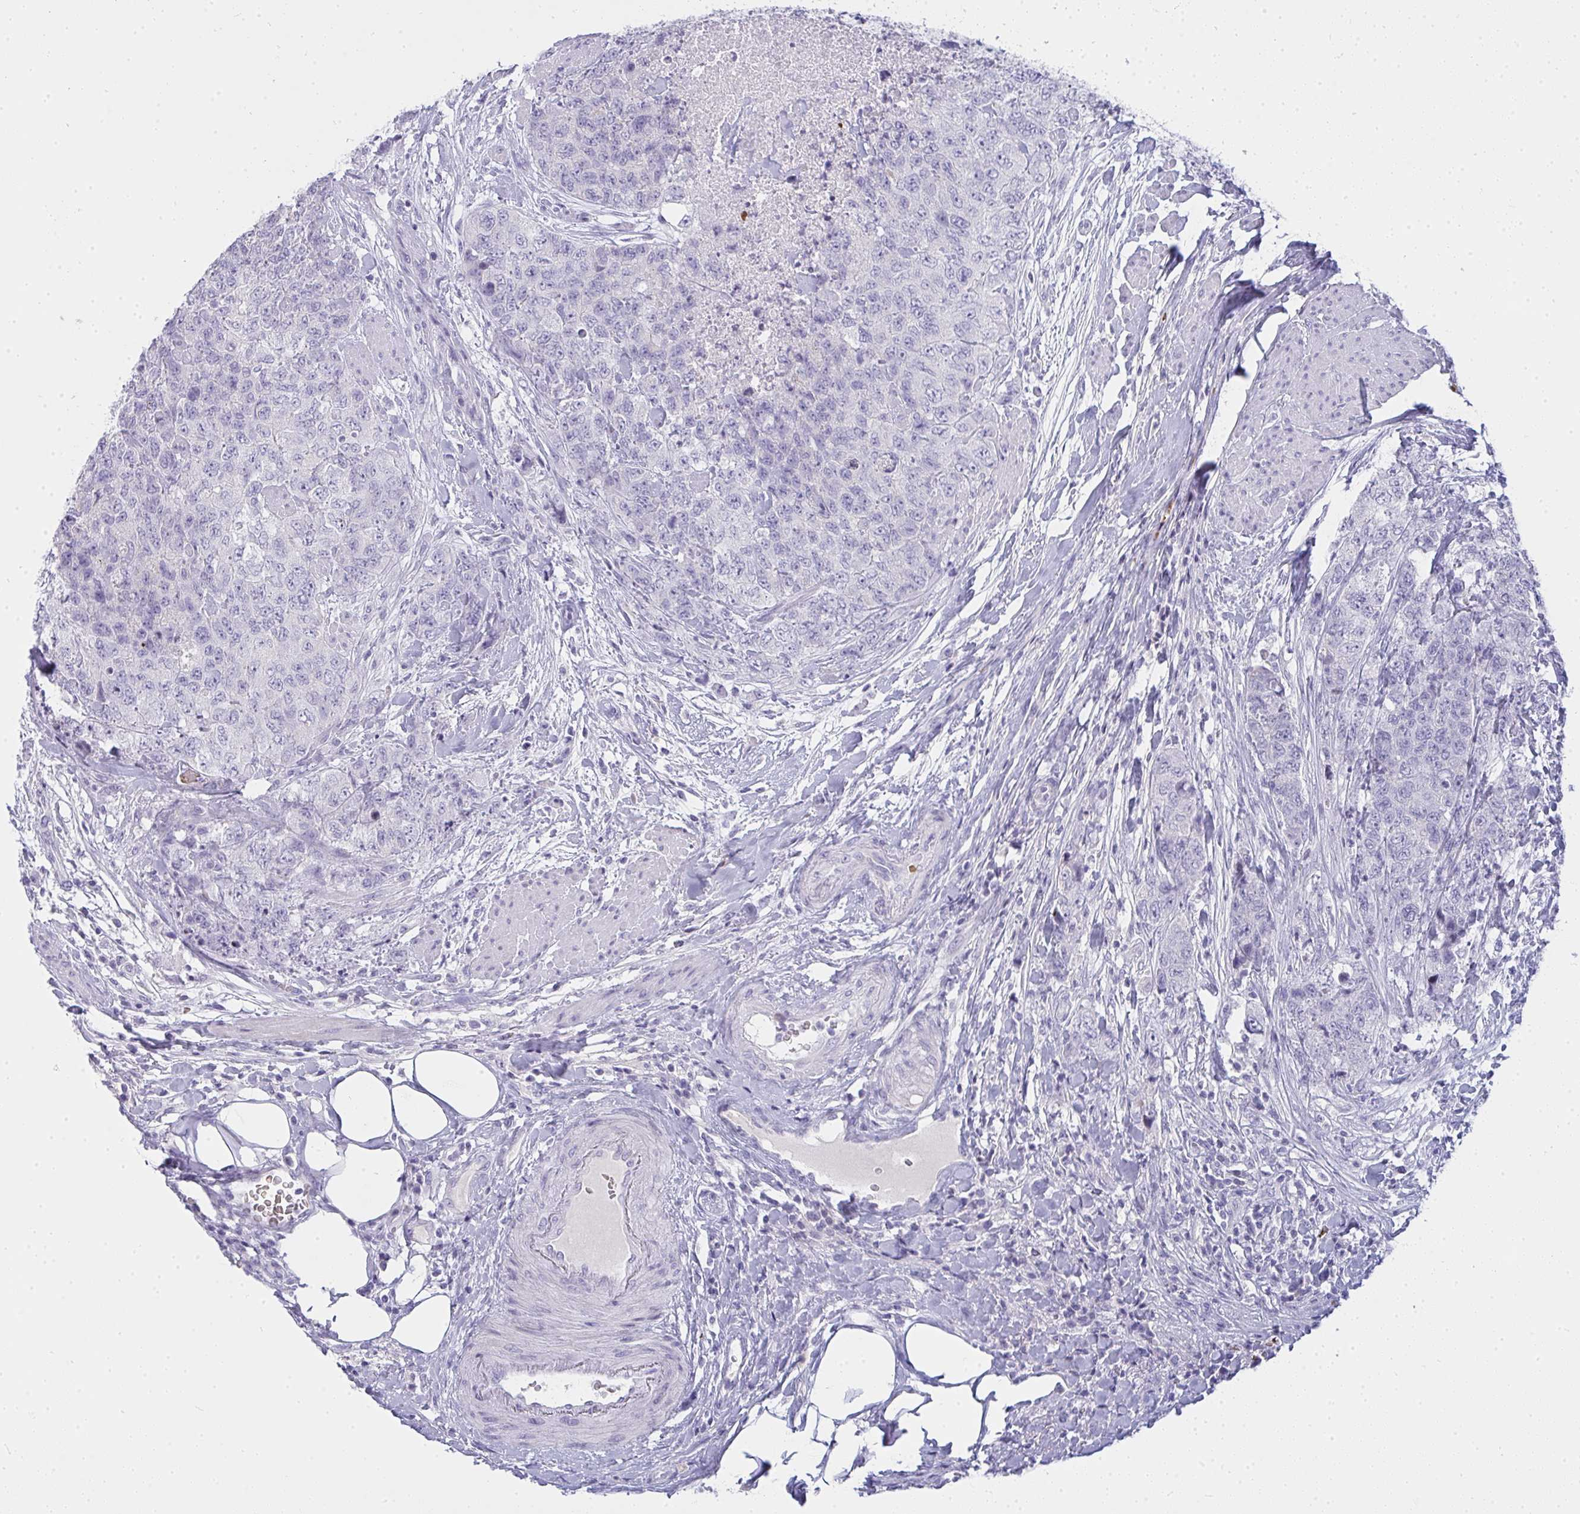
{"staining": {"intensity": "negative", "quantity": "none", "location": "none"}, "tissue": "urothelial cancer", "cell_type": "Tumor cells", "image_type": "cancer", "snomed": [{"axis": "morphology", "description": "Urothelial carcinoma, High grade"}, {"axis": "topography", "description": "Urinary bladder"}], "caption": "An immunohistochemistry photomicrograph of urothelial cancer is shown. There is no staining in tumor cells of urothelial cancer.", "gene": "ZNF182", "patient": {"sex": "female", "age": 78}}